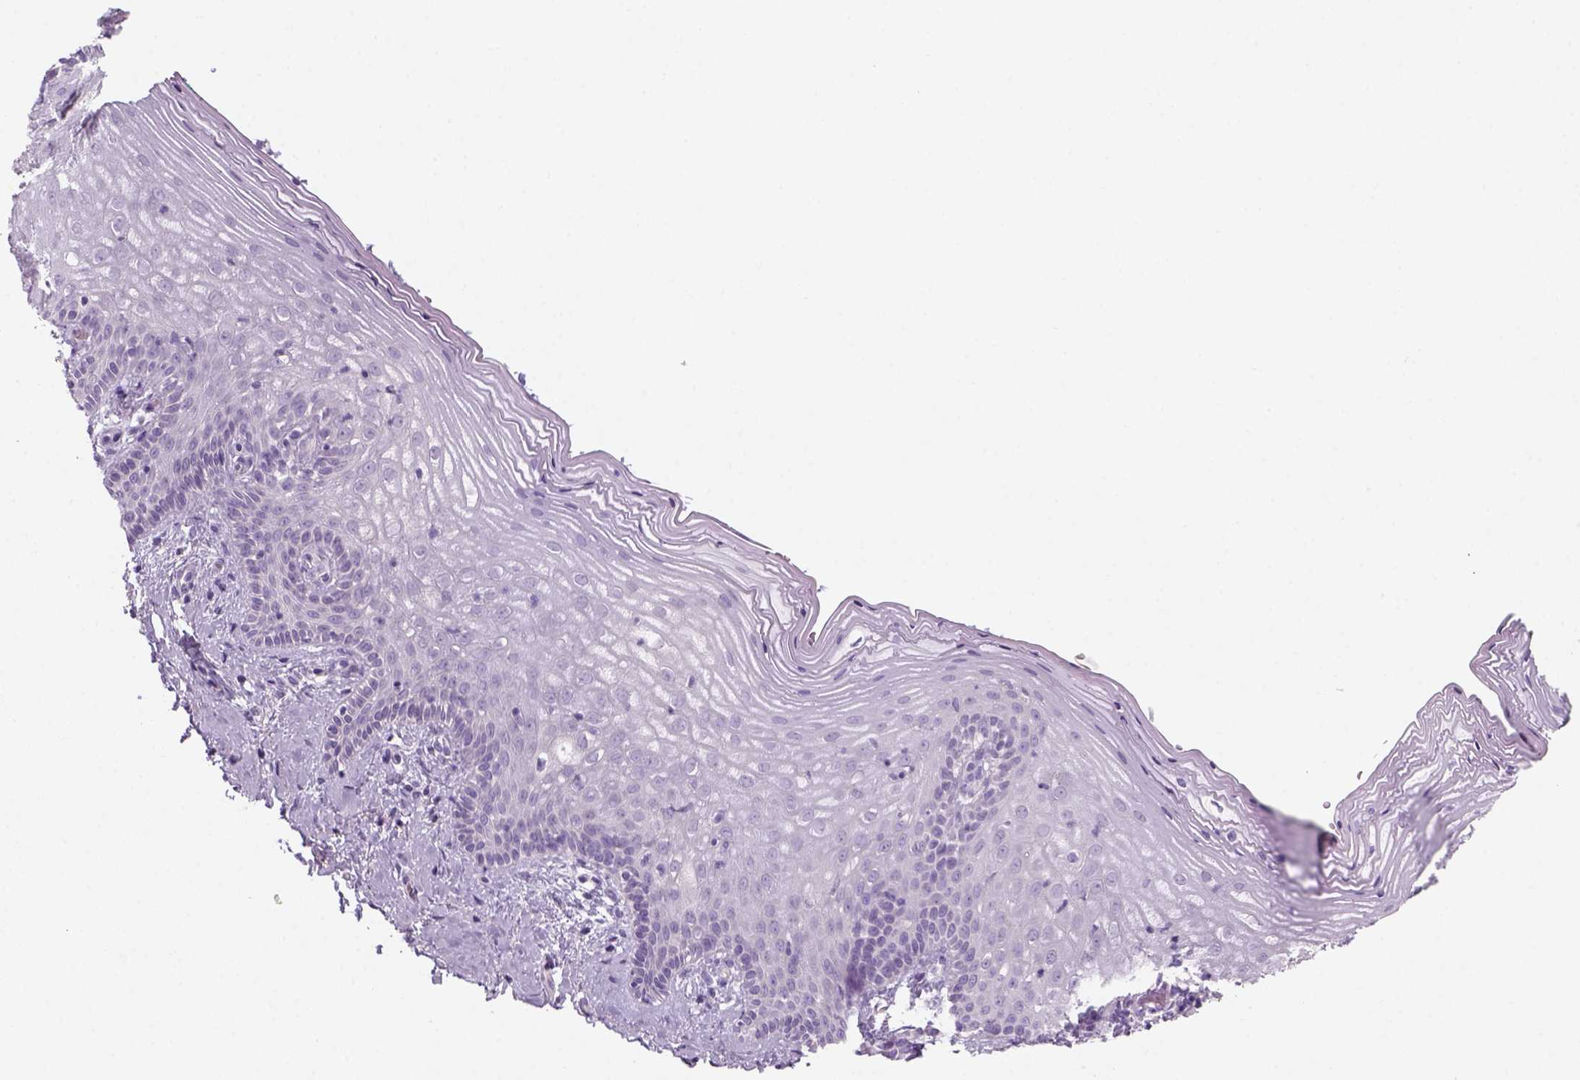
{"staining": {"intensity": "negative", "quantity": "none", "location": "none"}, "tissue": "vagina", "cell_type": "Squamous epithelial cells", "image_type": "normal", "snomed": [{"axis": "morphology", "description": "Normal tissue, NOS"}, {"axis": "topography", "description": "Vagina"}], "caption": "Protein analysis of benign vagina reveals no significant expression in squamous epithelial cells. Brightfield microscopy of immunohistochemistry stained with DAB (3,3'-diaminobenzidine) (brown) and hematoxylin (blue), captured at high magnification.", "gene": "KRT25", "patient": {"sex": "female", "age": 45}}